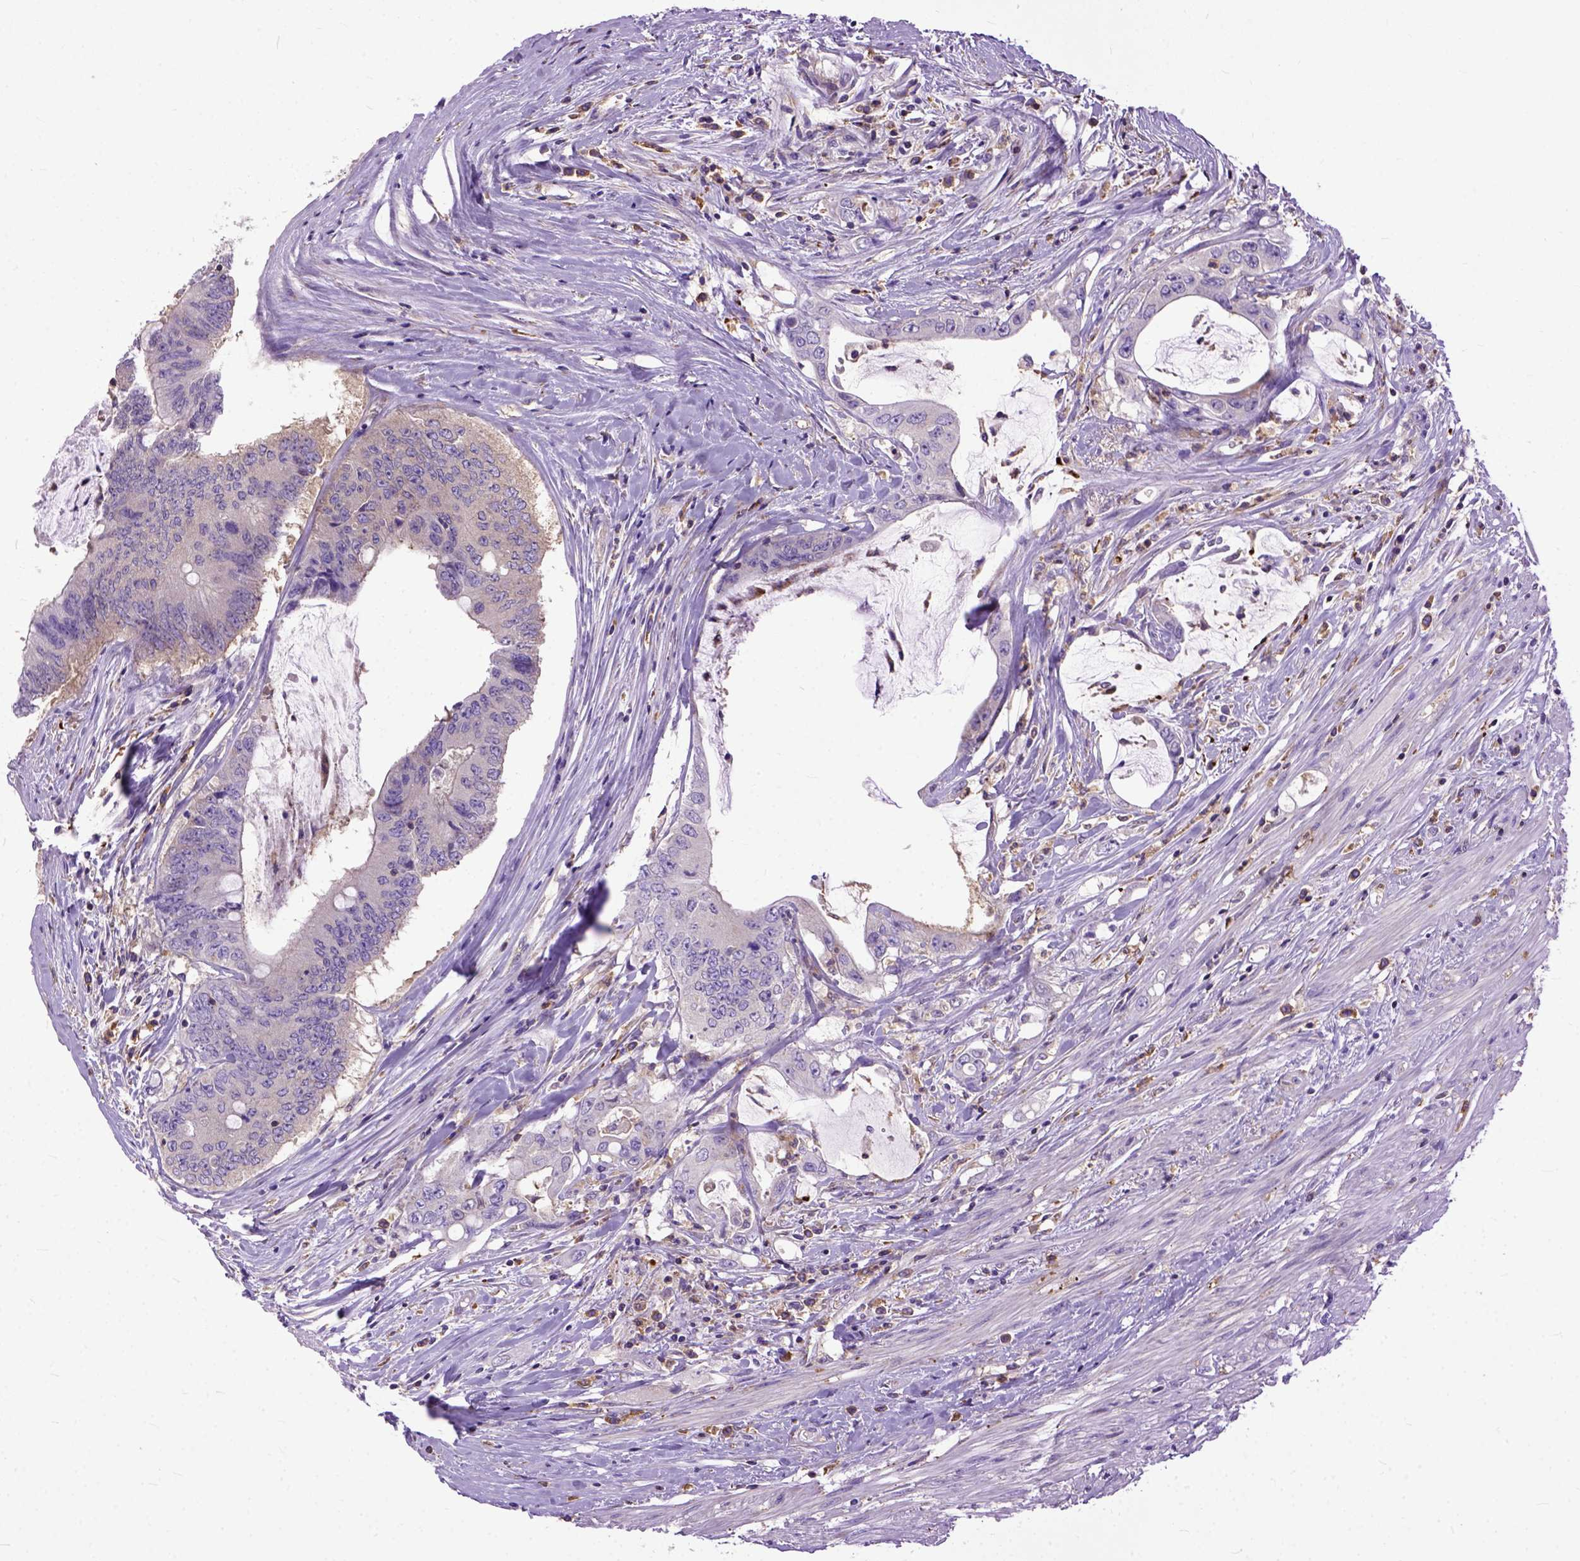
{"staining": {"intensity": "weak", "quantity": "<25%", "location": "cytoplasmic/membranous"}, "tissue": "colorectal cancer", "cell_type": "Tumor cells", "image_type": "cancer", "snomed": [{"axis": "morphology", "description": "Adenocarcinoma, NOS"}, {"axis": "topography", "description": "Rectum"}], "caption": "High magnification brightfield microscopy of colorectal cancer stained with DAB (brown) and counterstained with hematoxylin (blue): tumor cells show no significant positivity.", "gene": "NAMPT", "patient": {"sex": "male", "age": 59}}